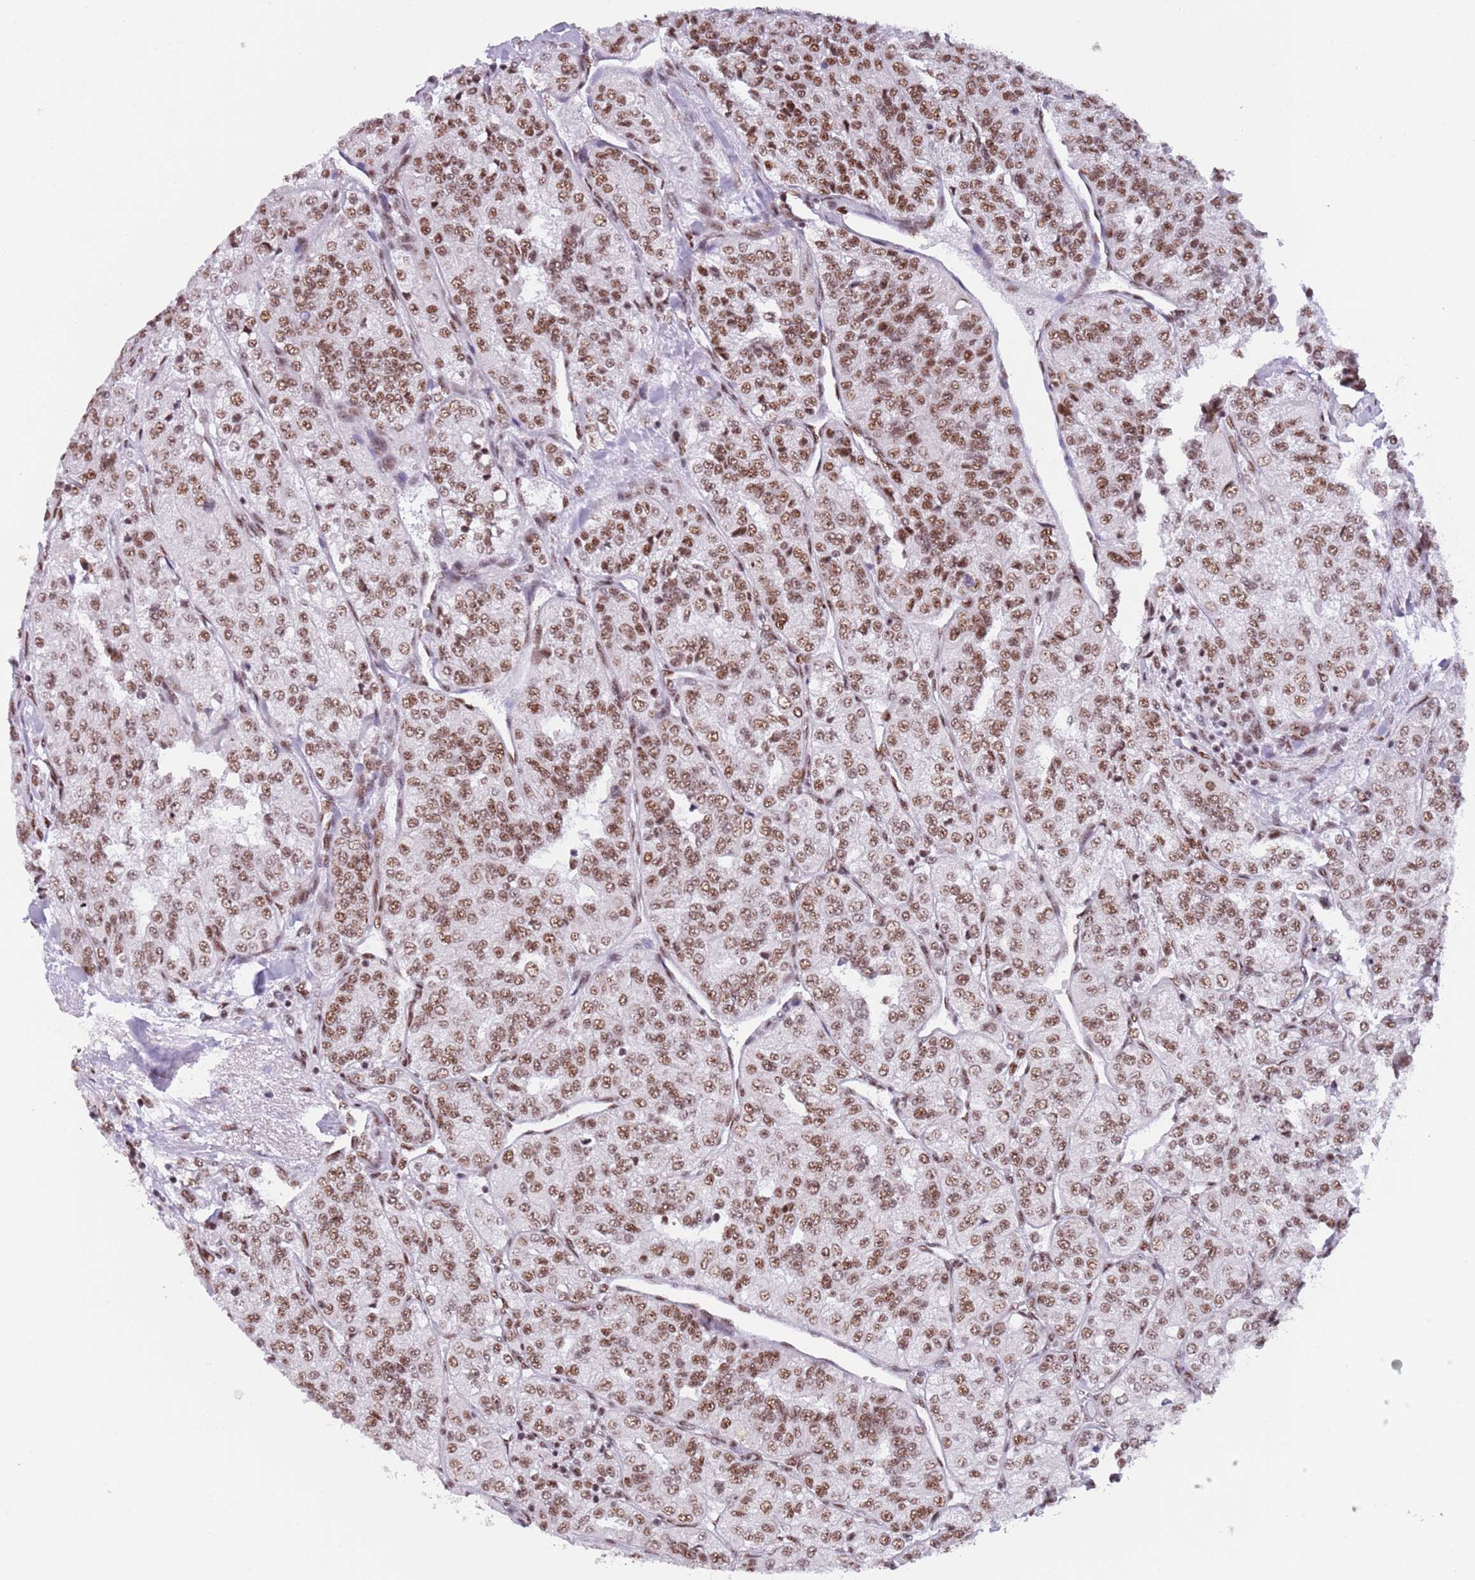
{"staining": {"intensity": "moderate", "quantity": ">75%", "location": "nuclear"}, "tissue": "renal cancer", "cell_type": "Tumor cells", "image_type": "cancer", "snomed": [{"axis": "morphology", "description": "Adenocarcinoma, NOS"}, {"axis": "topography", "description": "Kidney"}], "caption": "Immunohistochemical staining of renal cancer demonstrates medium levels of moderate nuclear positivity in about >75% of tumor cells. Immunohistochemistry (ihc) stains the protein in brown and the nuclei are stained blue.", "gene": "SF3A2", "patient": {"sex": "female", "age": 63}}